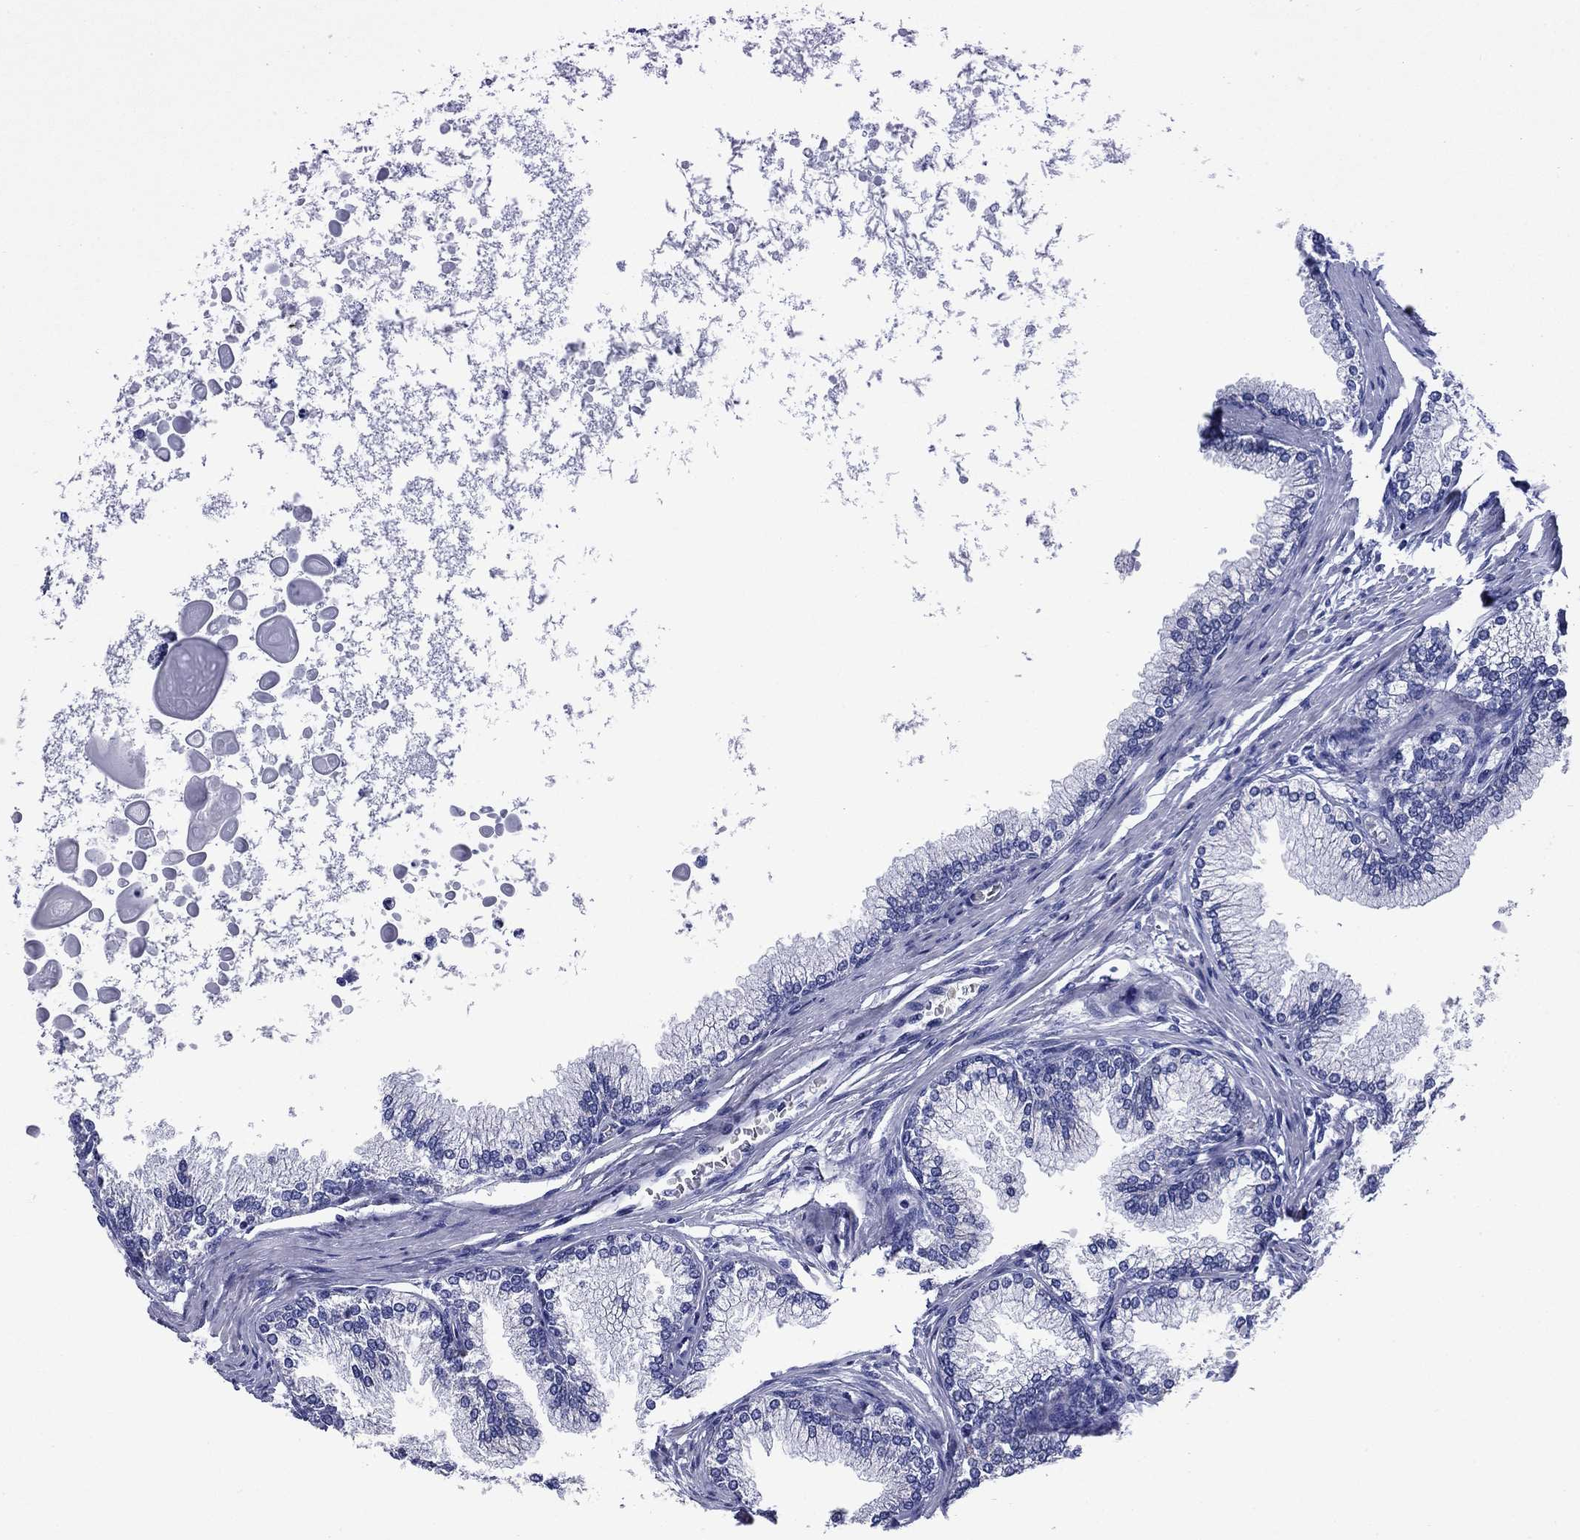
{"staining": {"intensity": "strong", "quantity": "<25%", "location": "cytoplasmic/membranous"}, "tissue": "prostate", "cell_type": "Glandular cells", "image_type": "normal", "snomed": [{"axis": "morphology", "description": "Normal tissue, NOS"}, {"axis": "topography", "description": "Prostate"}], "caption": "Immunohistochemistry (DAB) staining of benign prostate demonstrates strong cytoplasmic/membranous protein staining in approximately <25% of glandular cells. The protein of interest is shown in brown color, while the nuclei are stained blue.", "gene": "ACADSB", "patient": {"sex": "male", "age": 72}}